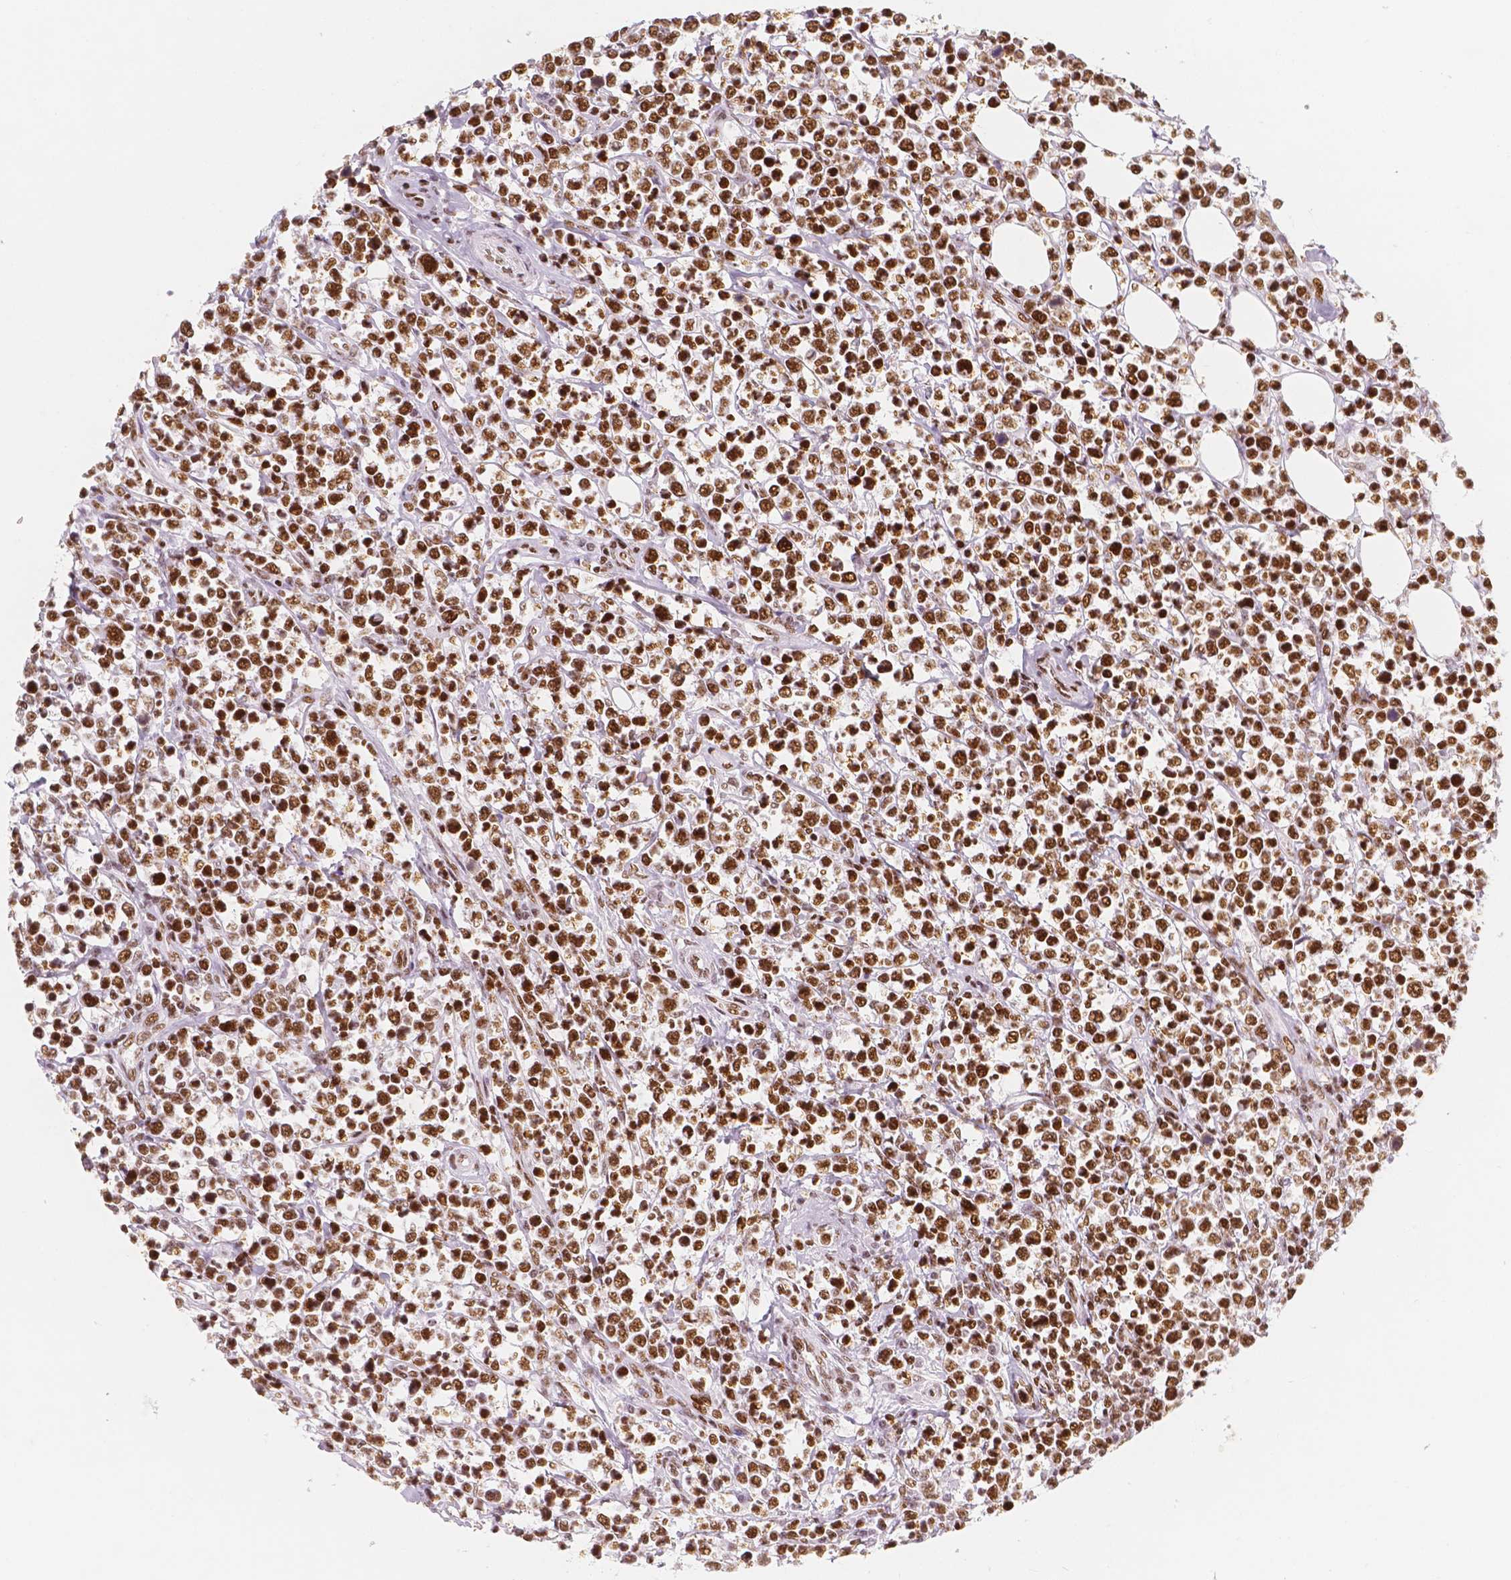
{"staining": {"intensity": "strong", "quantity": ">75%", "location": "nuclear"}, "tissue": "lymphoma", "cell_type": "Tumor cells", "image_type": "cancer", "snomed": [{"axis": "morphology", "description": "Malignant lymphoma, non-Hodgkin's type, High grade"}, {"axis": "topography", "description": "Soft tissue"}], "caption": "Immunohistochemistry photomicrograph of lymphoma stained for a protein (brown), which reveals high levels of strong nuclear positivity in about >75% of tumor cells.", "gene": "HDAC1", "patient": {"sex": "female", "age": 56}}